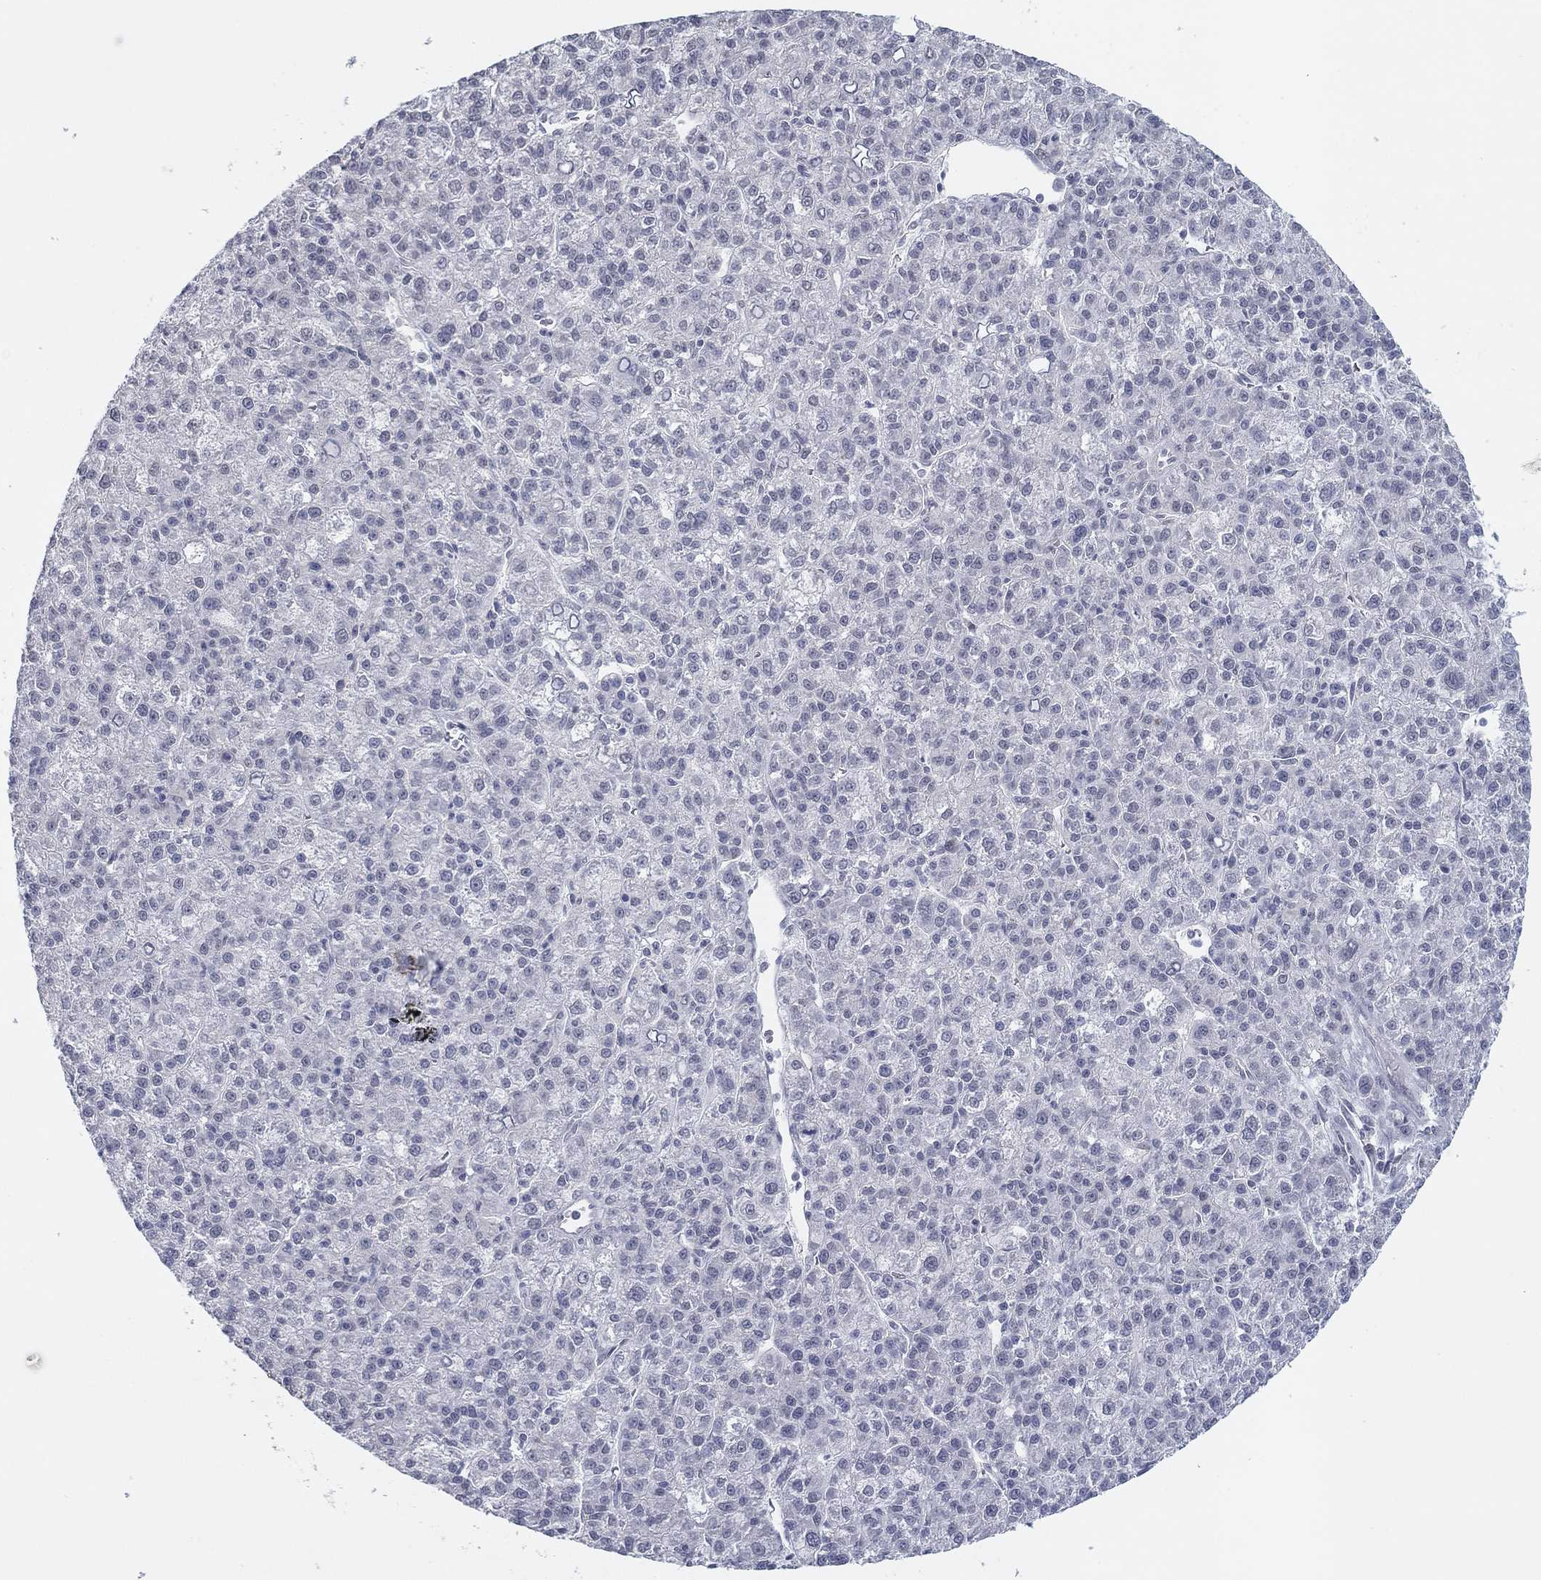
{"staining": {"intensity": "negative", "quantity": "none", "location": "none"}, "tissue": "liver cancer", "cell_type": "Tumor cells", "image_type": "cancer", "snomed": [{"axis": "morphology", "description": "Carcinoma, Hepatocellular, NOS"}, {"axis": "topography", "description": "Liver"}], "caption": "There is no significant staining in tumor cells of hepatocellular carcinoma (liver).", "gene": "SLC22A2", "patient": {"sex": "female", "age": 60}}